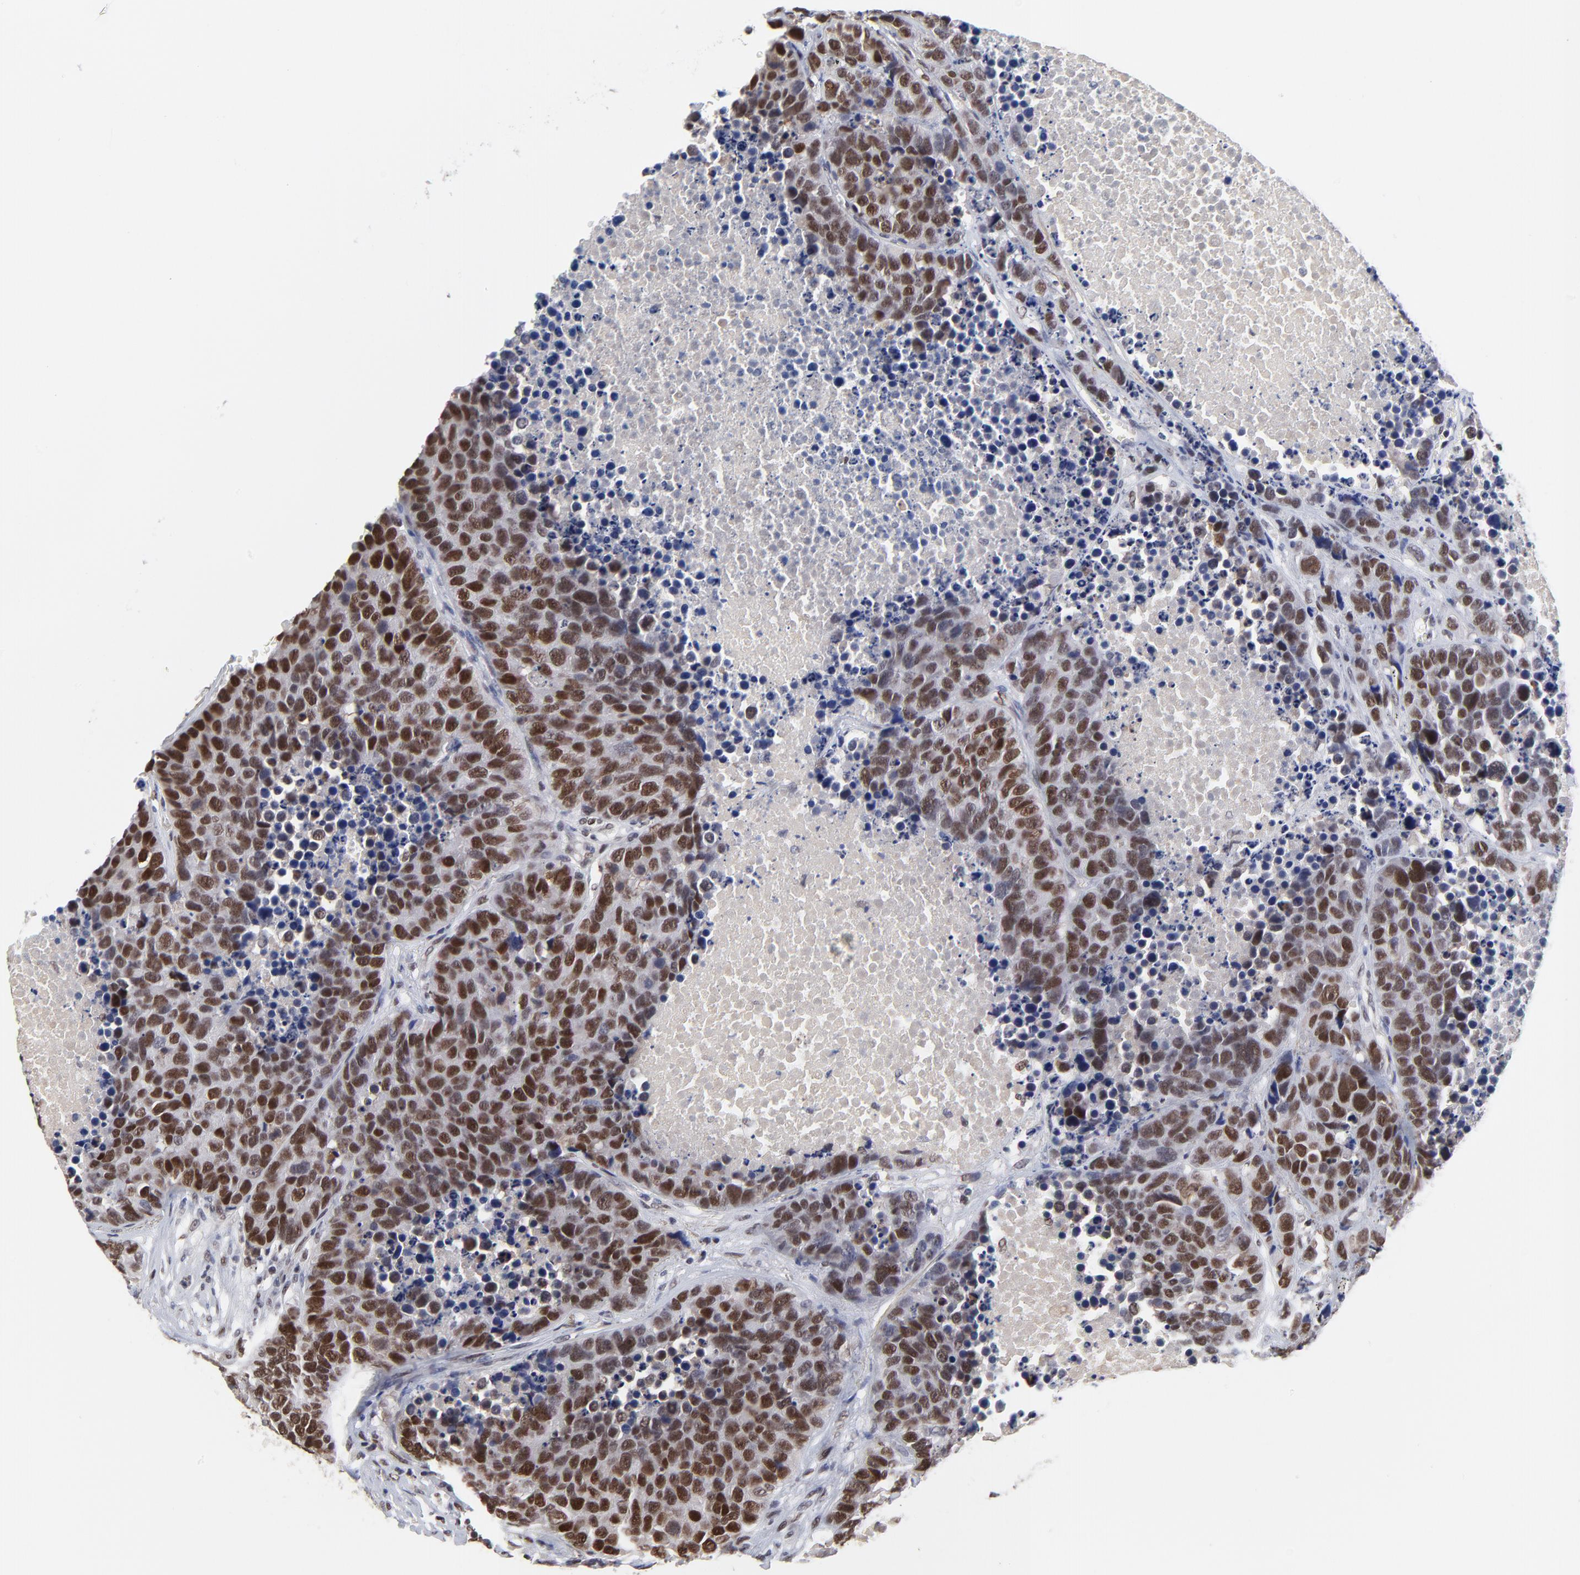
{"staining": {"intensity": "moderate", "quantity": ">75%", "location": "nuclear"}, "tissue": "carcinoid", "cell_type": "Tumor cells", "image_type": "cancer", "snomed": [{"axis": "morphology", "description": "Carcinoid, malignant, NOS"}, {"axis": "topography", "description": "Lung"}], "caption": "This is a micrograph of IHC staining of carcinoid, which shows moderate positivity in the nuclear of tumor cells.", "gene": "OGFOD1", "patient": {"sex": "male", "age": 60}}